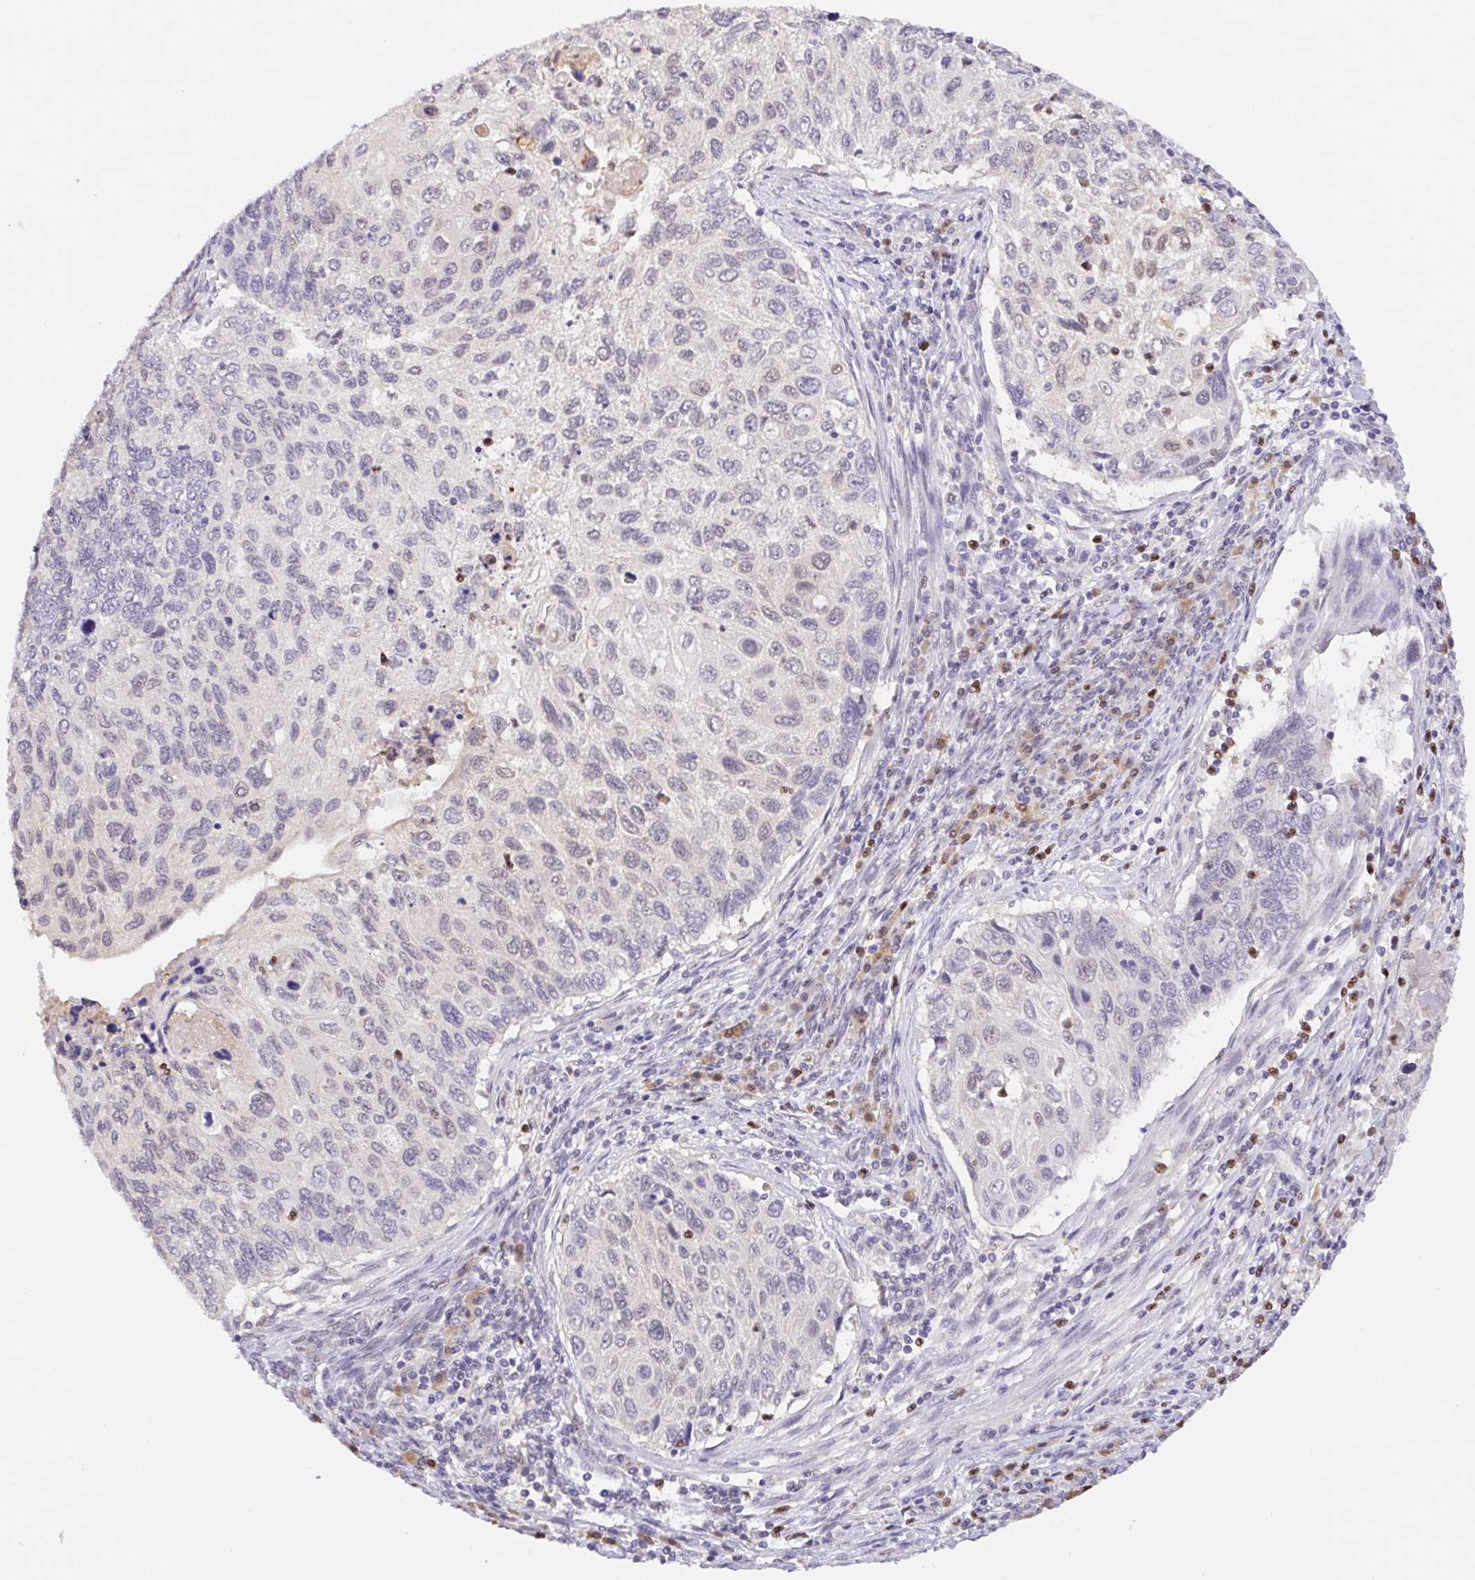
{"staining": {"intensity": "negative", "quantity": "none", "location": "none"}, "tissue": "cervical cancer", "cell_type": "Tumor cells", "image_type": "cancer", "snomed": [{"axis": "morphology", "description": "Squamous cell carcinoma, NOS"}, {"axis": "topography", "description": "Cervix"}], "caption": "The photomicrograph demonstrates no significant expression in tumor cells of cervical squamous cell carcinoma. The staining was performed using DAB to visualize the protein expression in brown, while the nuclei were stained in blue with hematoxylin (Magnification: 20x).", "gene": "L3MBTL4", "patient": {"sex": "female", "age": 70}}